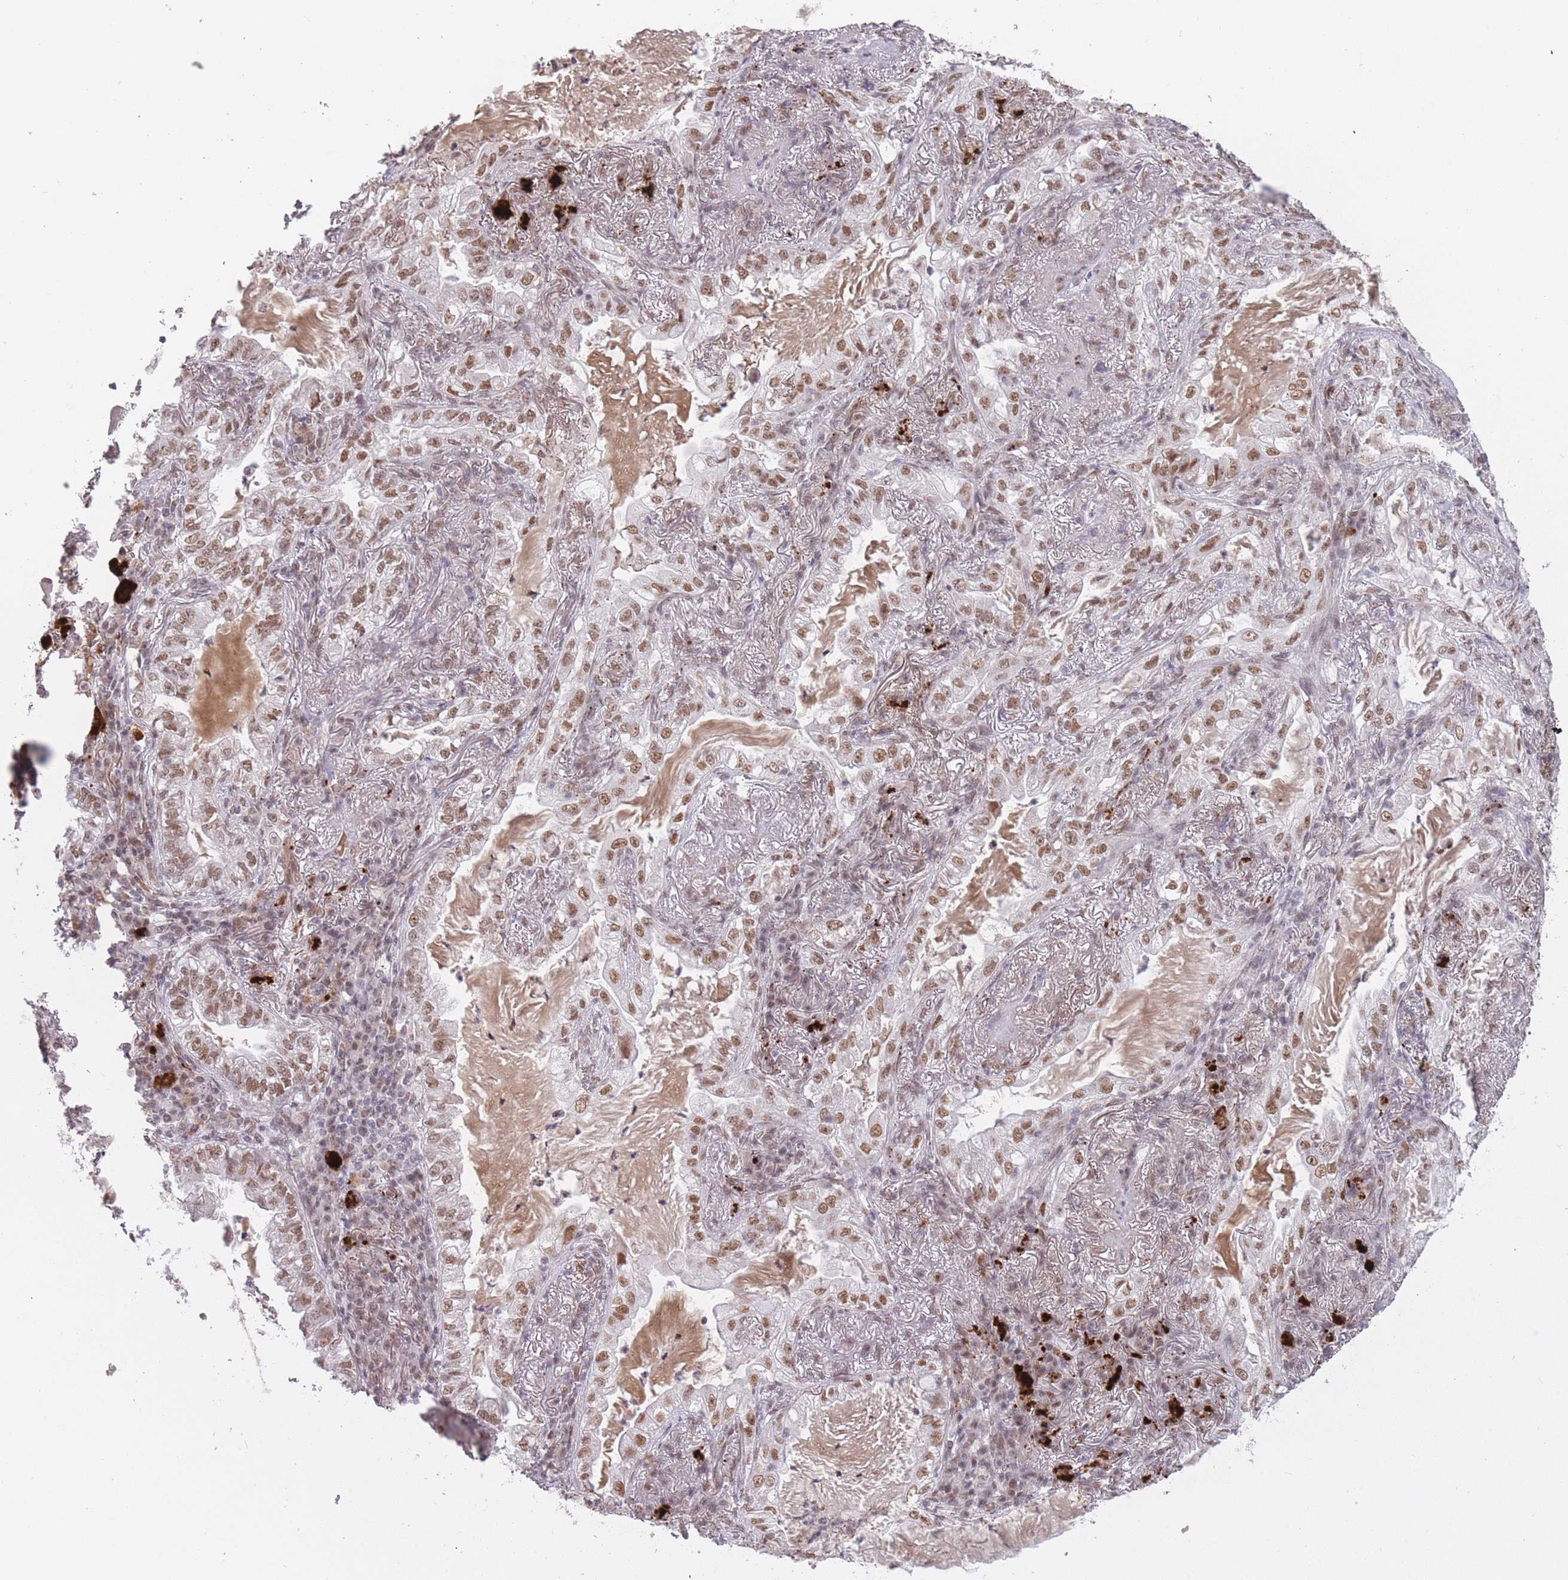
{"staining": {"intensity": "moderate", "quantity": ">75%", "location": "nuclear"}, "tissue": "lung cancer", "cell_type": "Tumor cells", "image_type": "cancer", "snomed": [{"axis": "morphology", "description": "Adenocarcinoma, NOS"}, {"axis": "topography", "description": "Lung"}], "caption": "A brown stain labels moderate nuclear expression of a protein in lung cancer (adenocarcinoma) tumor cells. (IHC, brightfield microscopy, high magnification).", "gene": "HNRNPUL1", "patient": {"sex": "female", "age": 73}}